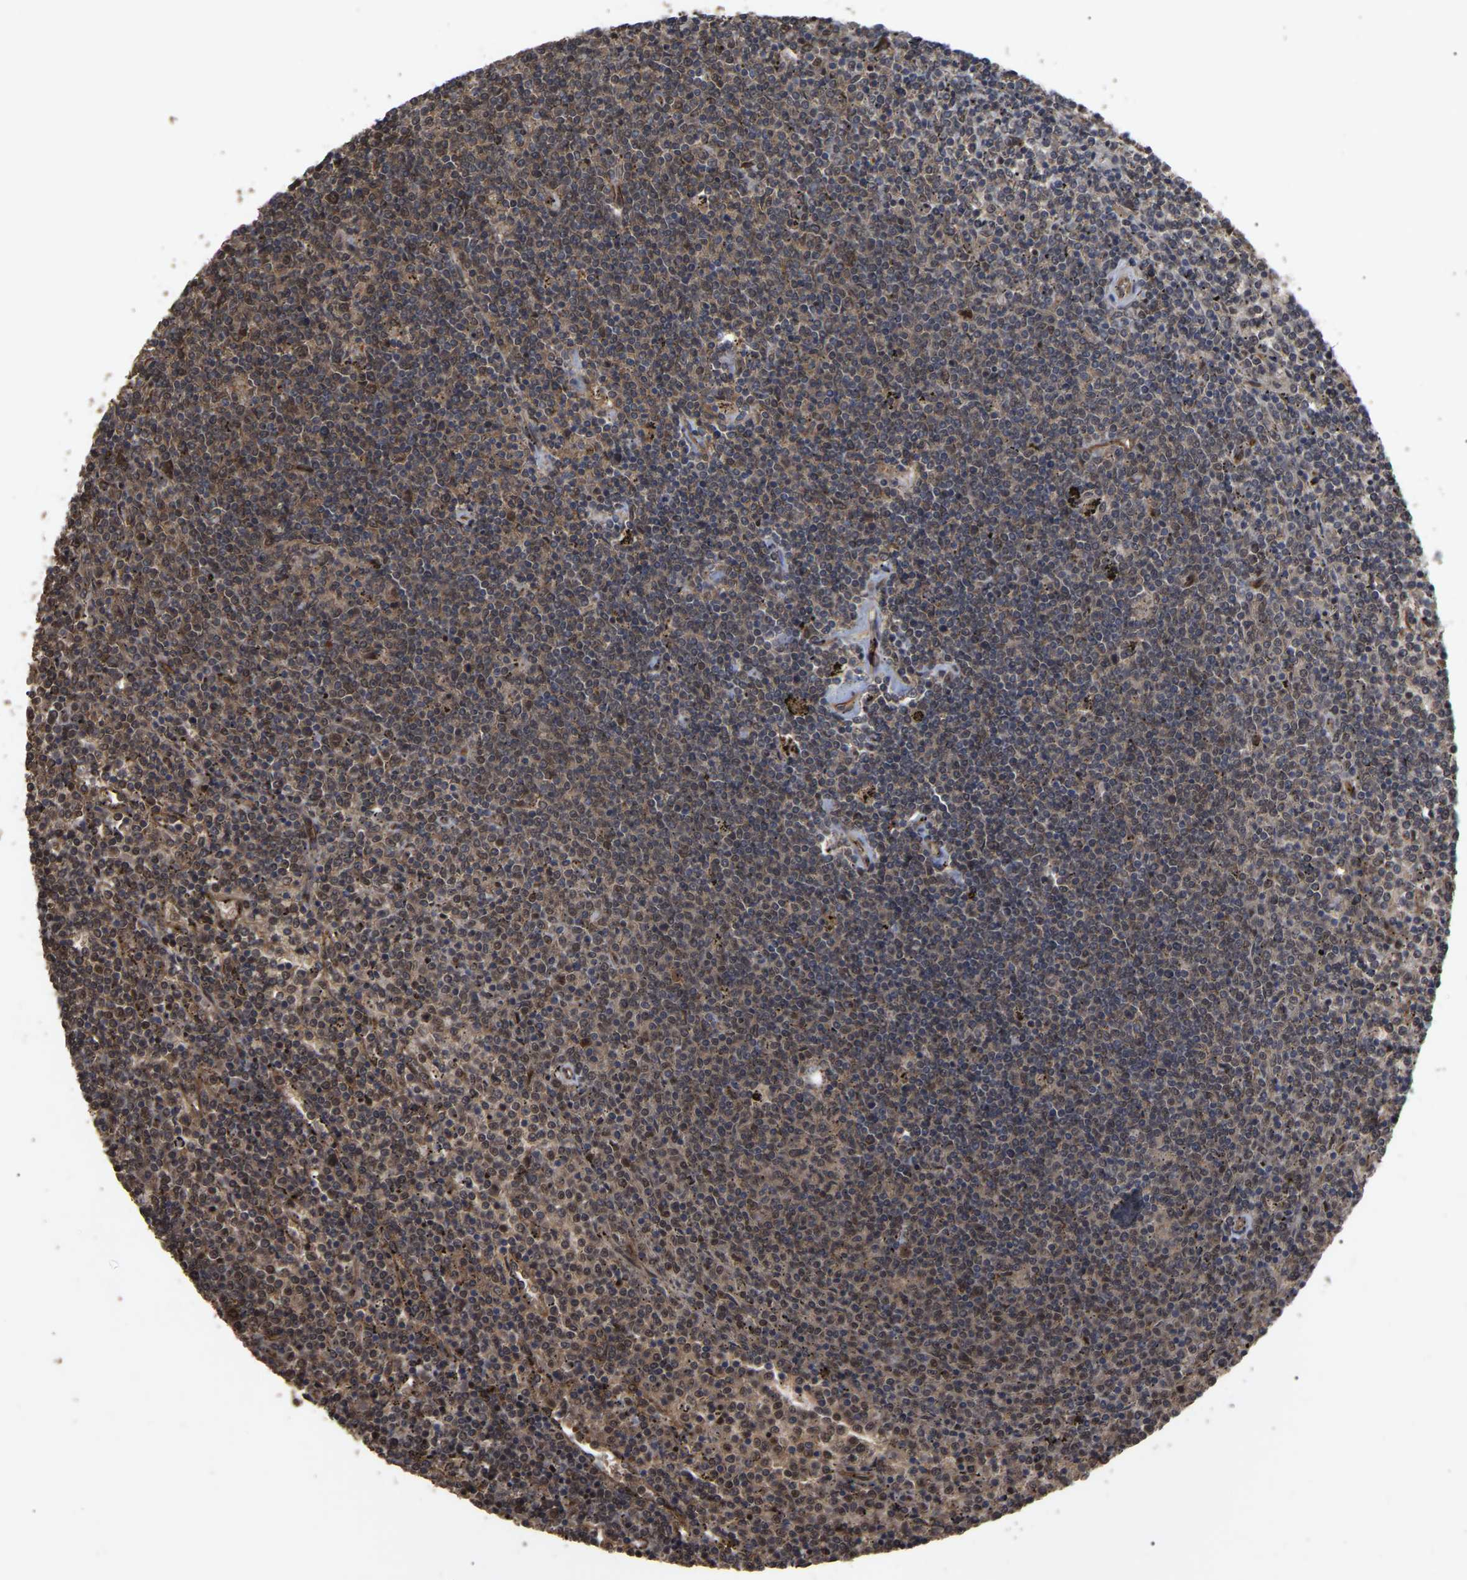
{"staining": {"intensity": "weak", "quantity": ">75%", "location": "cytoplasmic/membranous"}, "tissue": "lymphoma", "cell_type": "Tumor cells", "image_type": "cancer", "snomed": [{"axis": "morphology", "description": "Malignant lymphoma, non-Hodgkin's type, Low grade"}, {"axis": "topography", "description": "Spleen"}], "caption": "Lymphoma was stained to show a protein in brown. There is low levels of weak cytoplasmic/membranous staining in approximately >75% of tumor cells.", "gene": "FAM161B", "patient": {"sex": "female", "age": 50}}